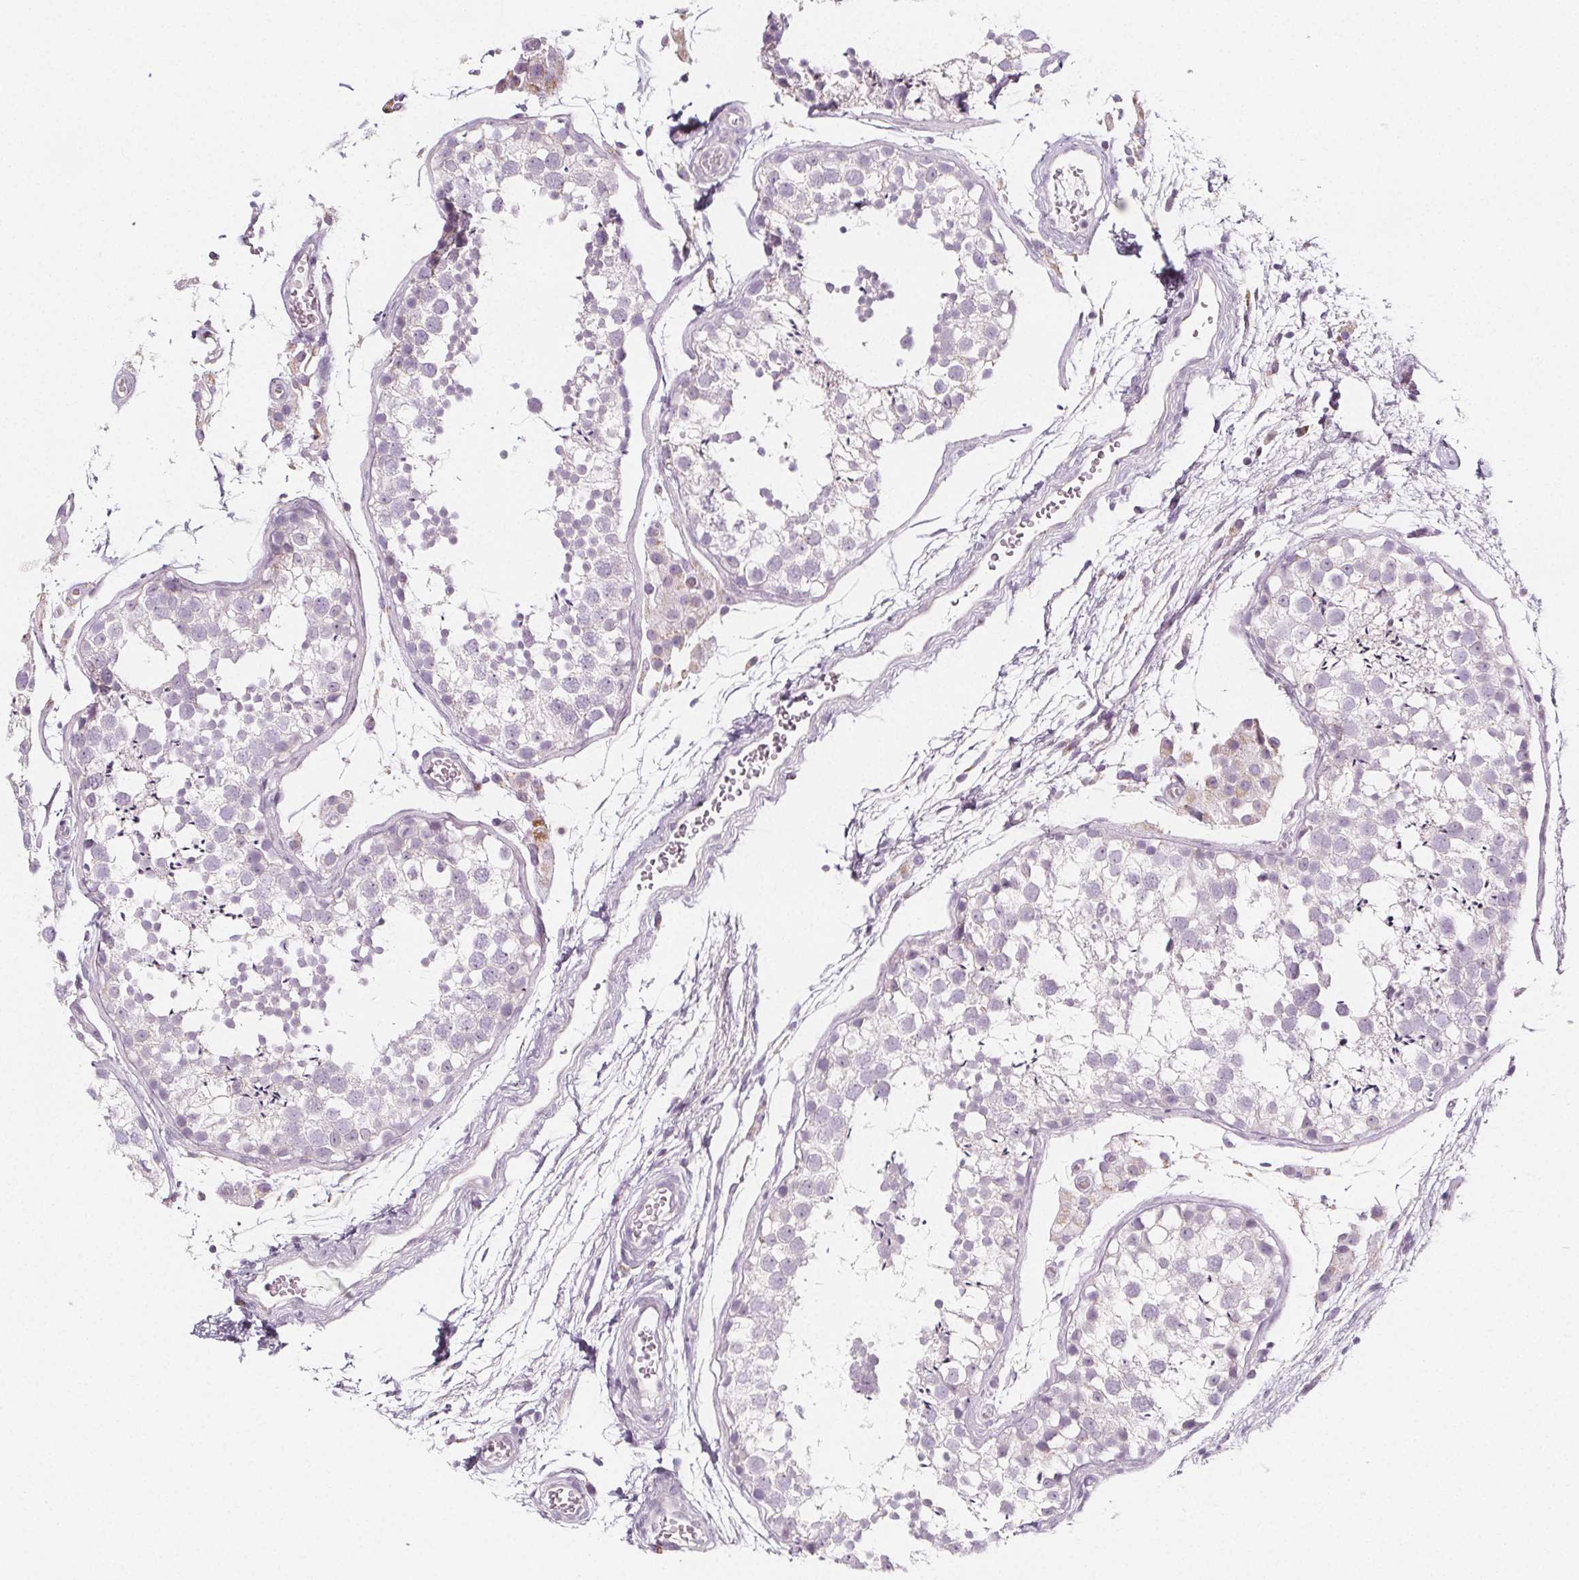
{"staining": {"intensity": "negative", "quantity": "none", "location": "none"}, "tissue": "testis", "cell_type": "Cells in seminiferous ducts", "image_type": "normal", "snomed": [{"axis": "morphology", "description": "Normal tissue, NOS"}, {"axis": "morphology", "description": "Seminoma, NOS"}, {"axis": "topography", "description": "Testis"}], "caption": "There is no significant expression in cells in seminiferous ducts of testis. (Immunohistochemistry (ihc), brightfield microscopy, high magnification).", "gene": "IL17C", "patient": {"sex": "male", "age": 29}}